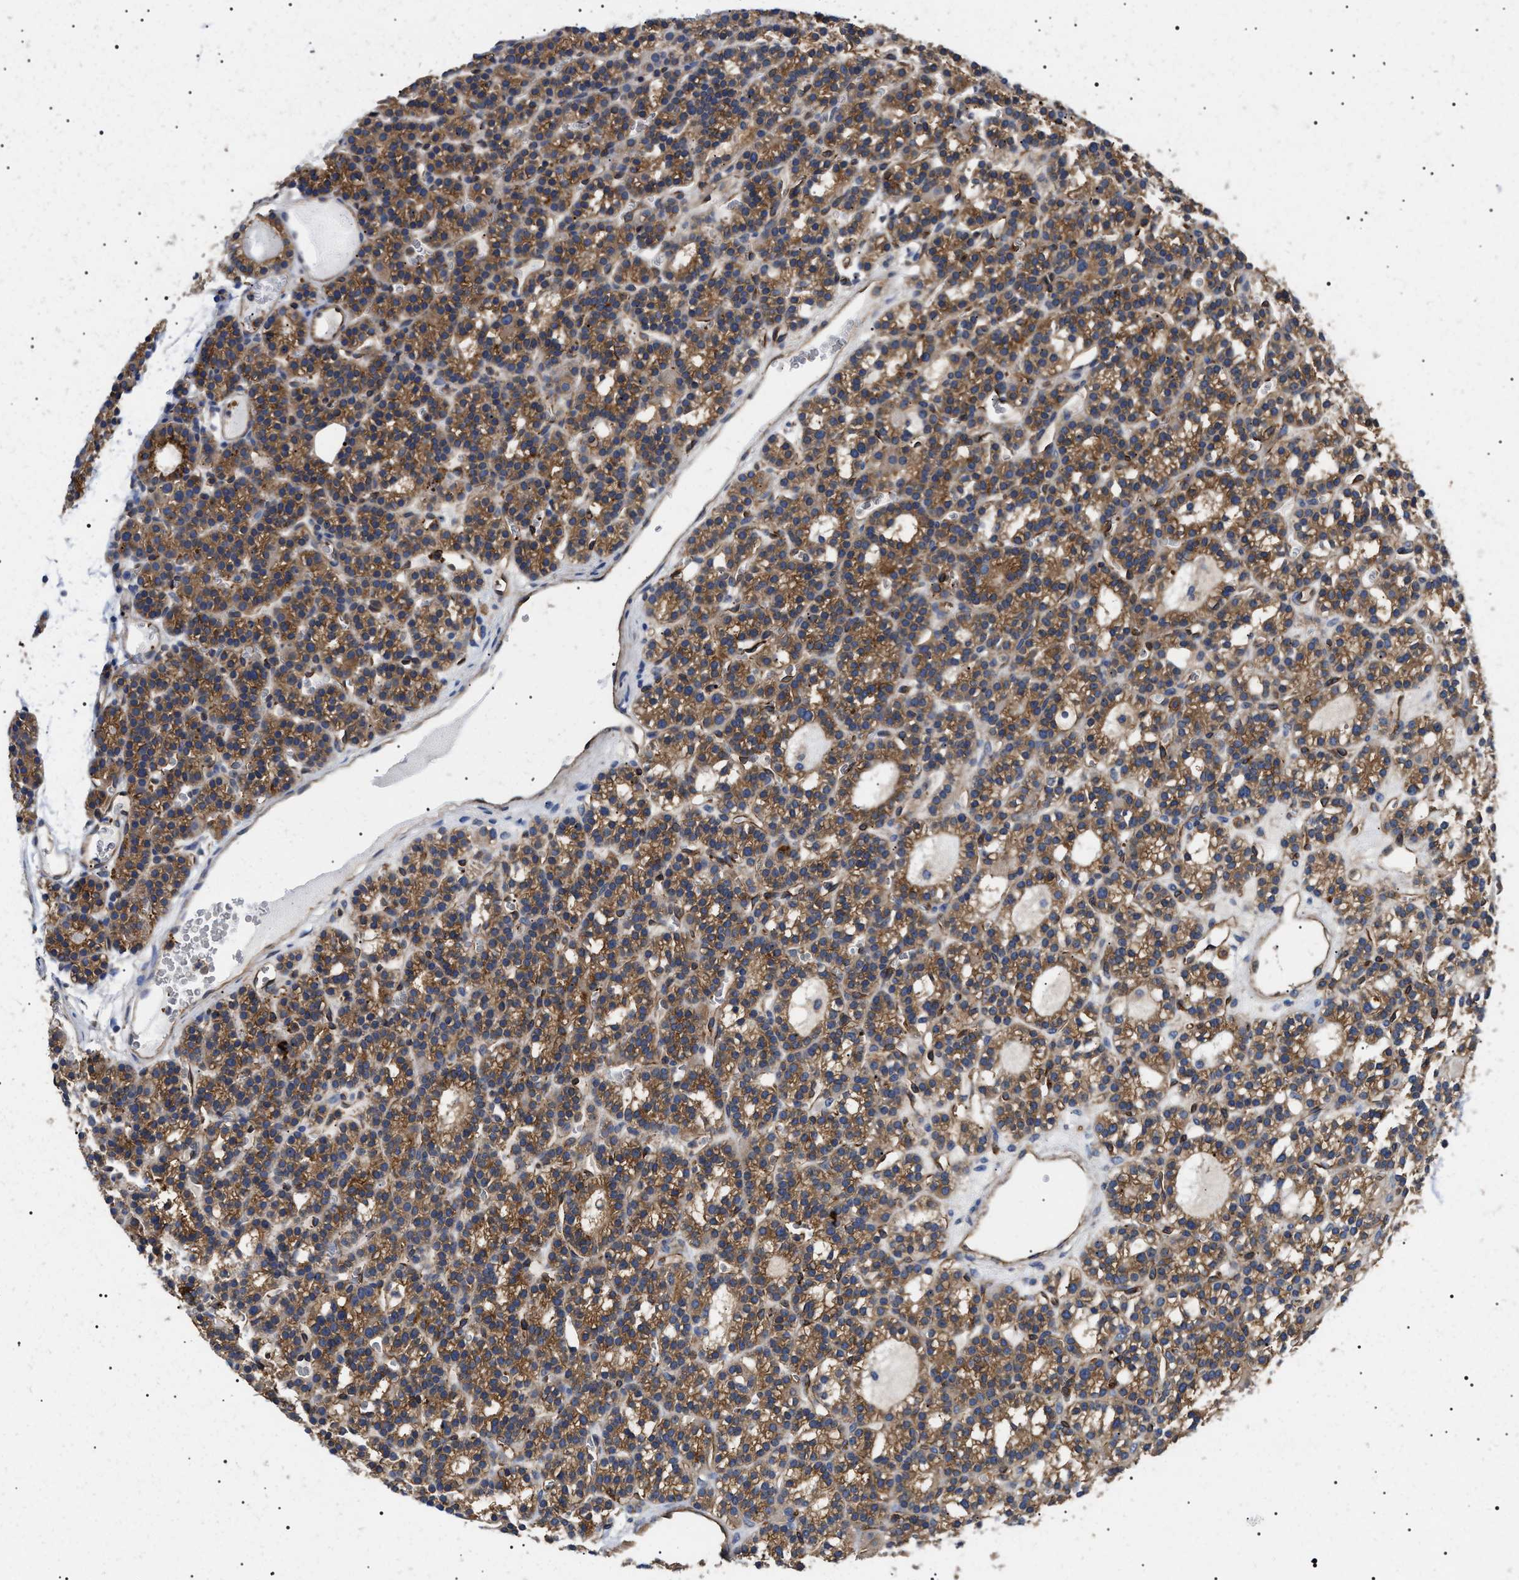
{"staining": {"intensity": "moderate", "quantity": ">75%", "location": "cytoplasmic/membranous"}, "tissue": "parathyroid gland", "cell_type": "Glandular cells", "image_type": "normal", "snomed": [{"axis": "morphology", "description": "Normal tissue, NOS"}, {"axis": "morphology", "description": "Adenoma, NOS"}, {"axis": "topography", "description": "Parathyroid gland"}], "caption": "IHC of unremarkable human parathyroid gland reveals medium levels of moderate cytoplasmic/membranous staining in about >75% of glandular cells. The protein is stained brown, and the nuclei are stained in blue (DAB IHC with brightfield microscopy, high magnification).", "gene": "TPP2", "patient": {"sex": "female", "age": 58}}